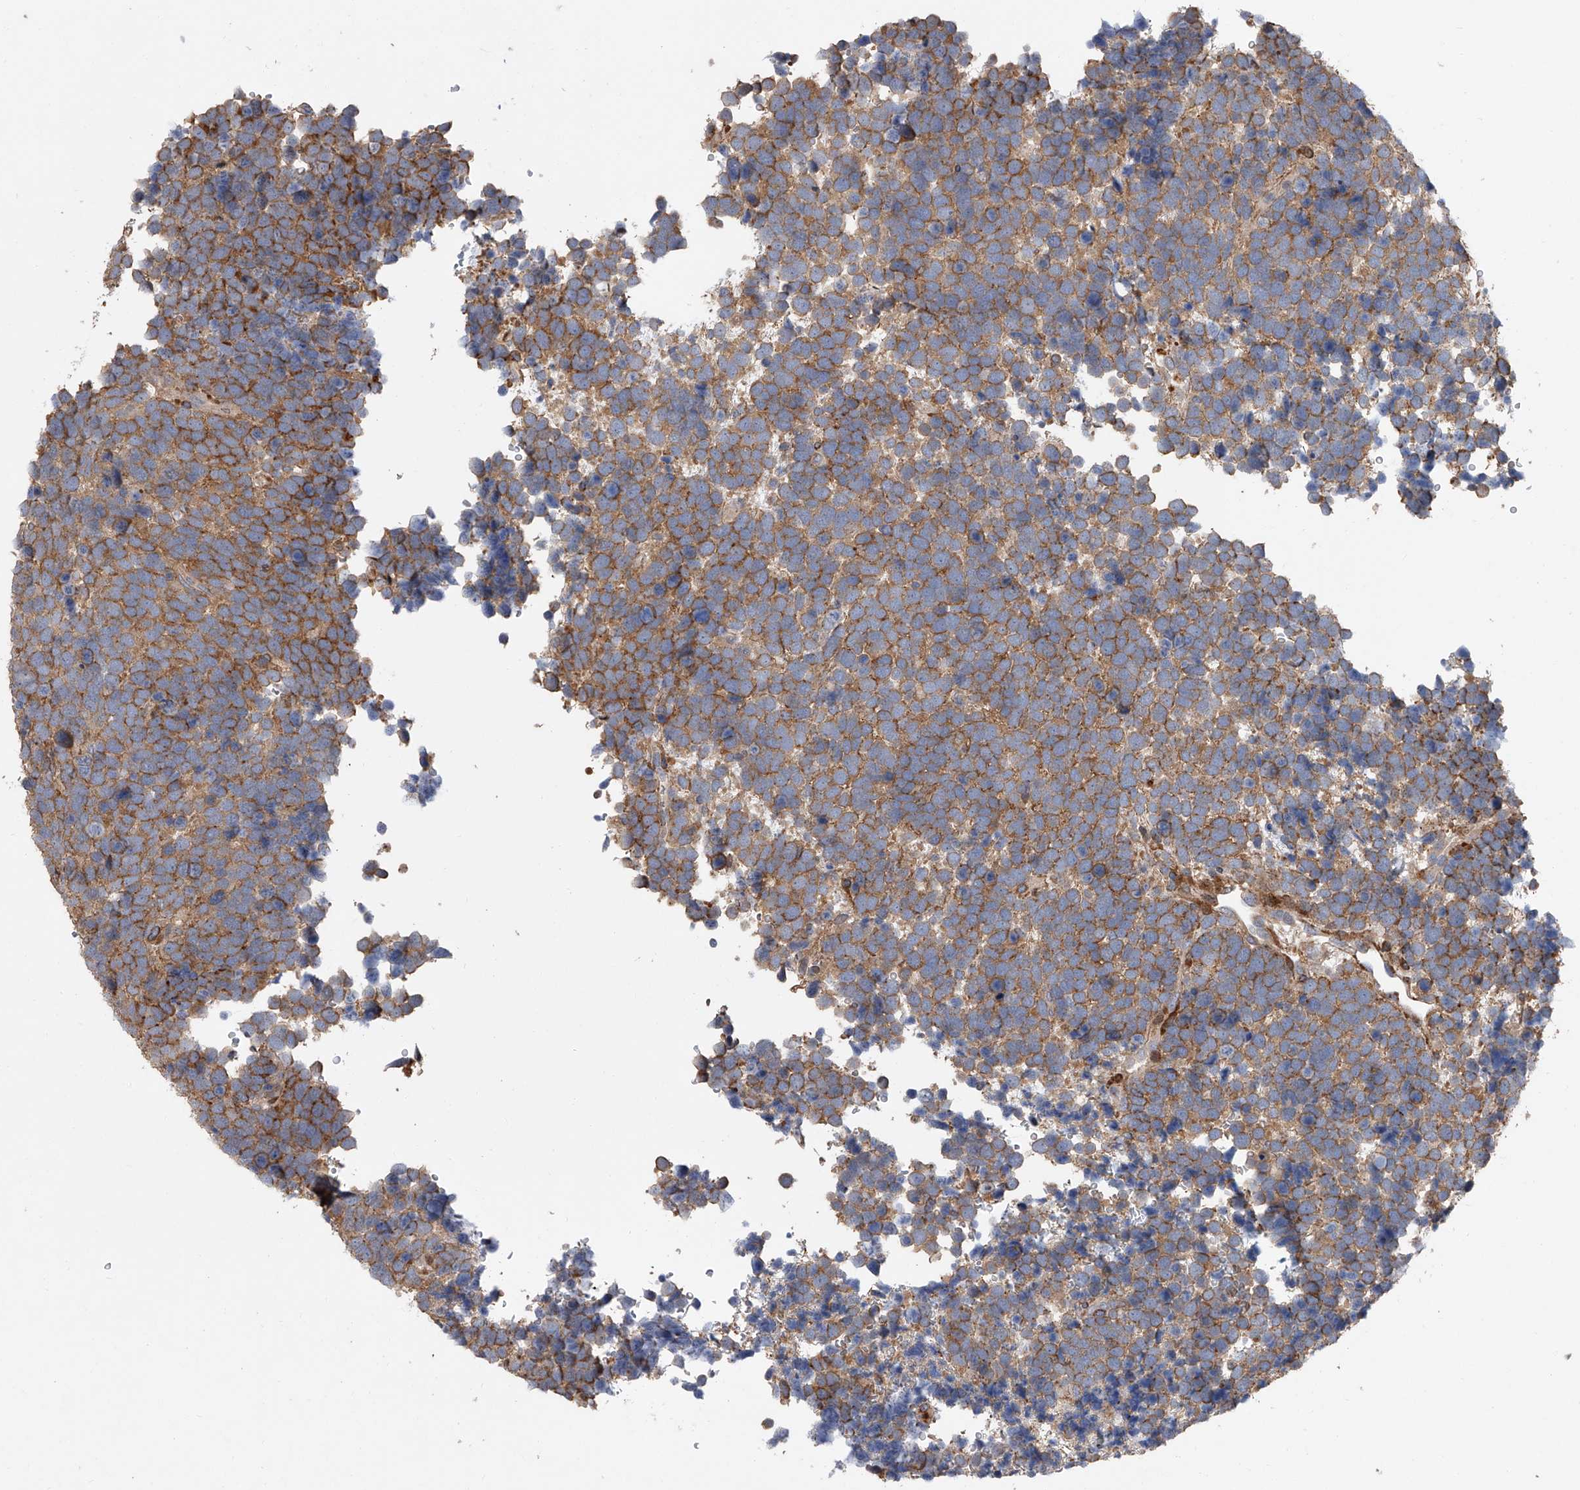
{"staining": {"intensity": "moderate", "quantity": ">75%", "location": "cytoplasmic/membranous"}, "tissue": "urothelial cancer", "cell_type": "Tumor cells", "image_type": "cancer", "snomed": [{"axis": "morphology", "description": "Urothelial carcinoma, High grade"}, {"axis": "topography", "description": "Urinary bladder"}], "caption": "Brown immunohistochemical staining in urothelial cancer exhibits moderate cytoplasmic/membranous expression in approximately >75% of tumor cells. Immunohistochemistry (ihc) stains the protein in brown and the nuclei are stained blue.", "gene": "USP47", "patient": {"sex": "female", "age": 82}}